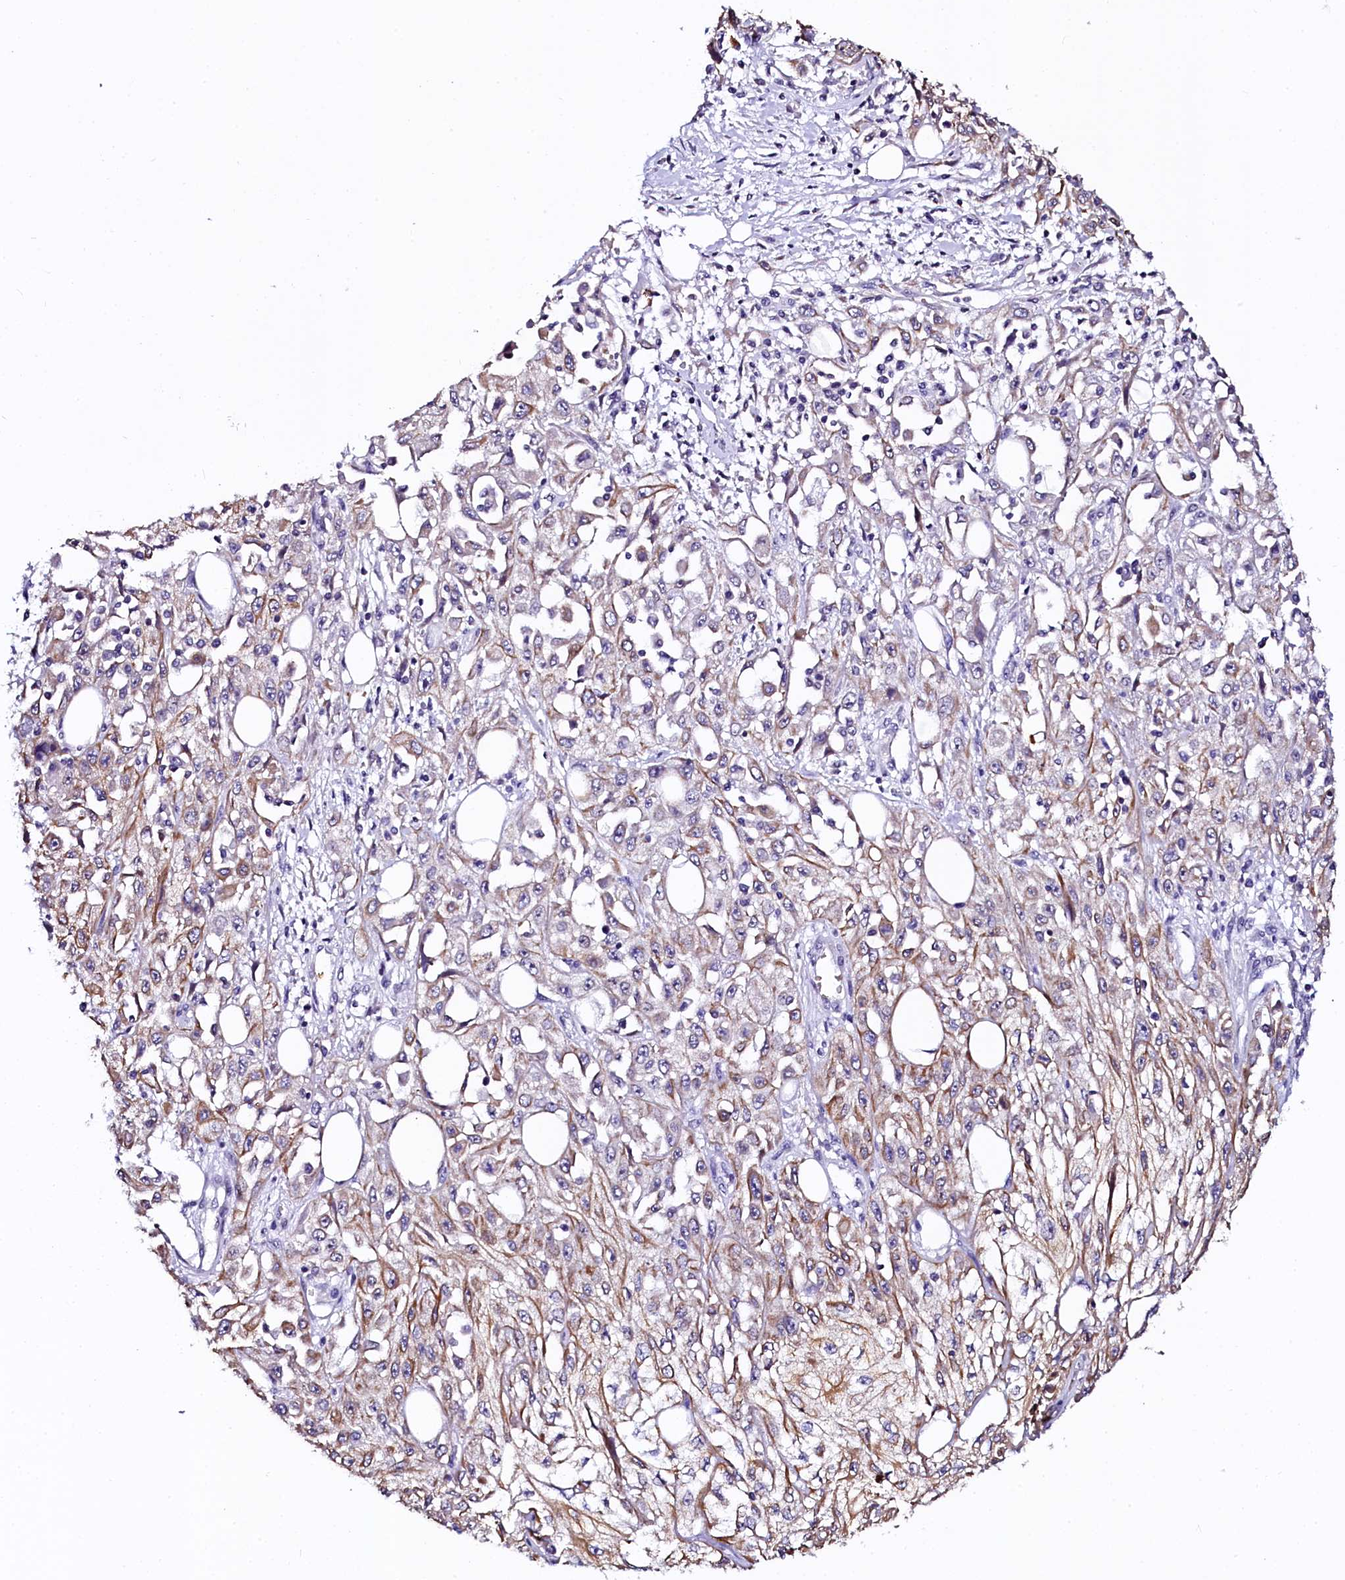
{"staining": {"intensity": "weak", "quantity": "25%-75%", "location": "cytoplasmic/membranous"}, "tissue": "skin cancer", "cell_type": "Tumor cells", "image_type": "cancer", "snomed": [{"axis": "morphology", "description": "Squamous cell carcinoma, NOS"}, {"axis": "morphology", "description": "Squamous cell carcinoma, metastatic, NOS"}, {"axis": "topography", "description": "Skin"}, {"axis": "topography", "description": "Lymph node"}], "caption": "Immunohistochemistry (IHC) (DAB) staining of metastatic squamous cell carcinoma (skin) exhibits weak cytoplasmic/membranous protein staining in about 25%-75% of tumor cells.", "gene": "CTDSPL2", "patient": {"sex": "male", "age": 75}}